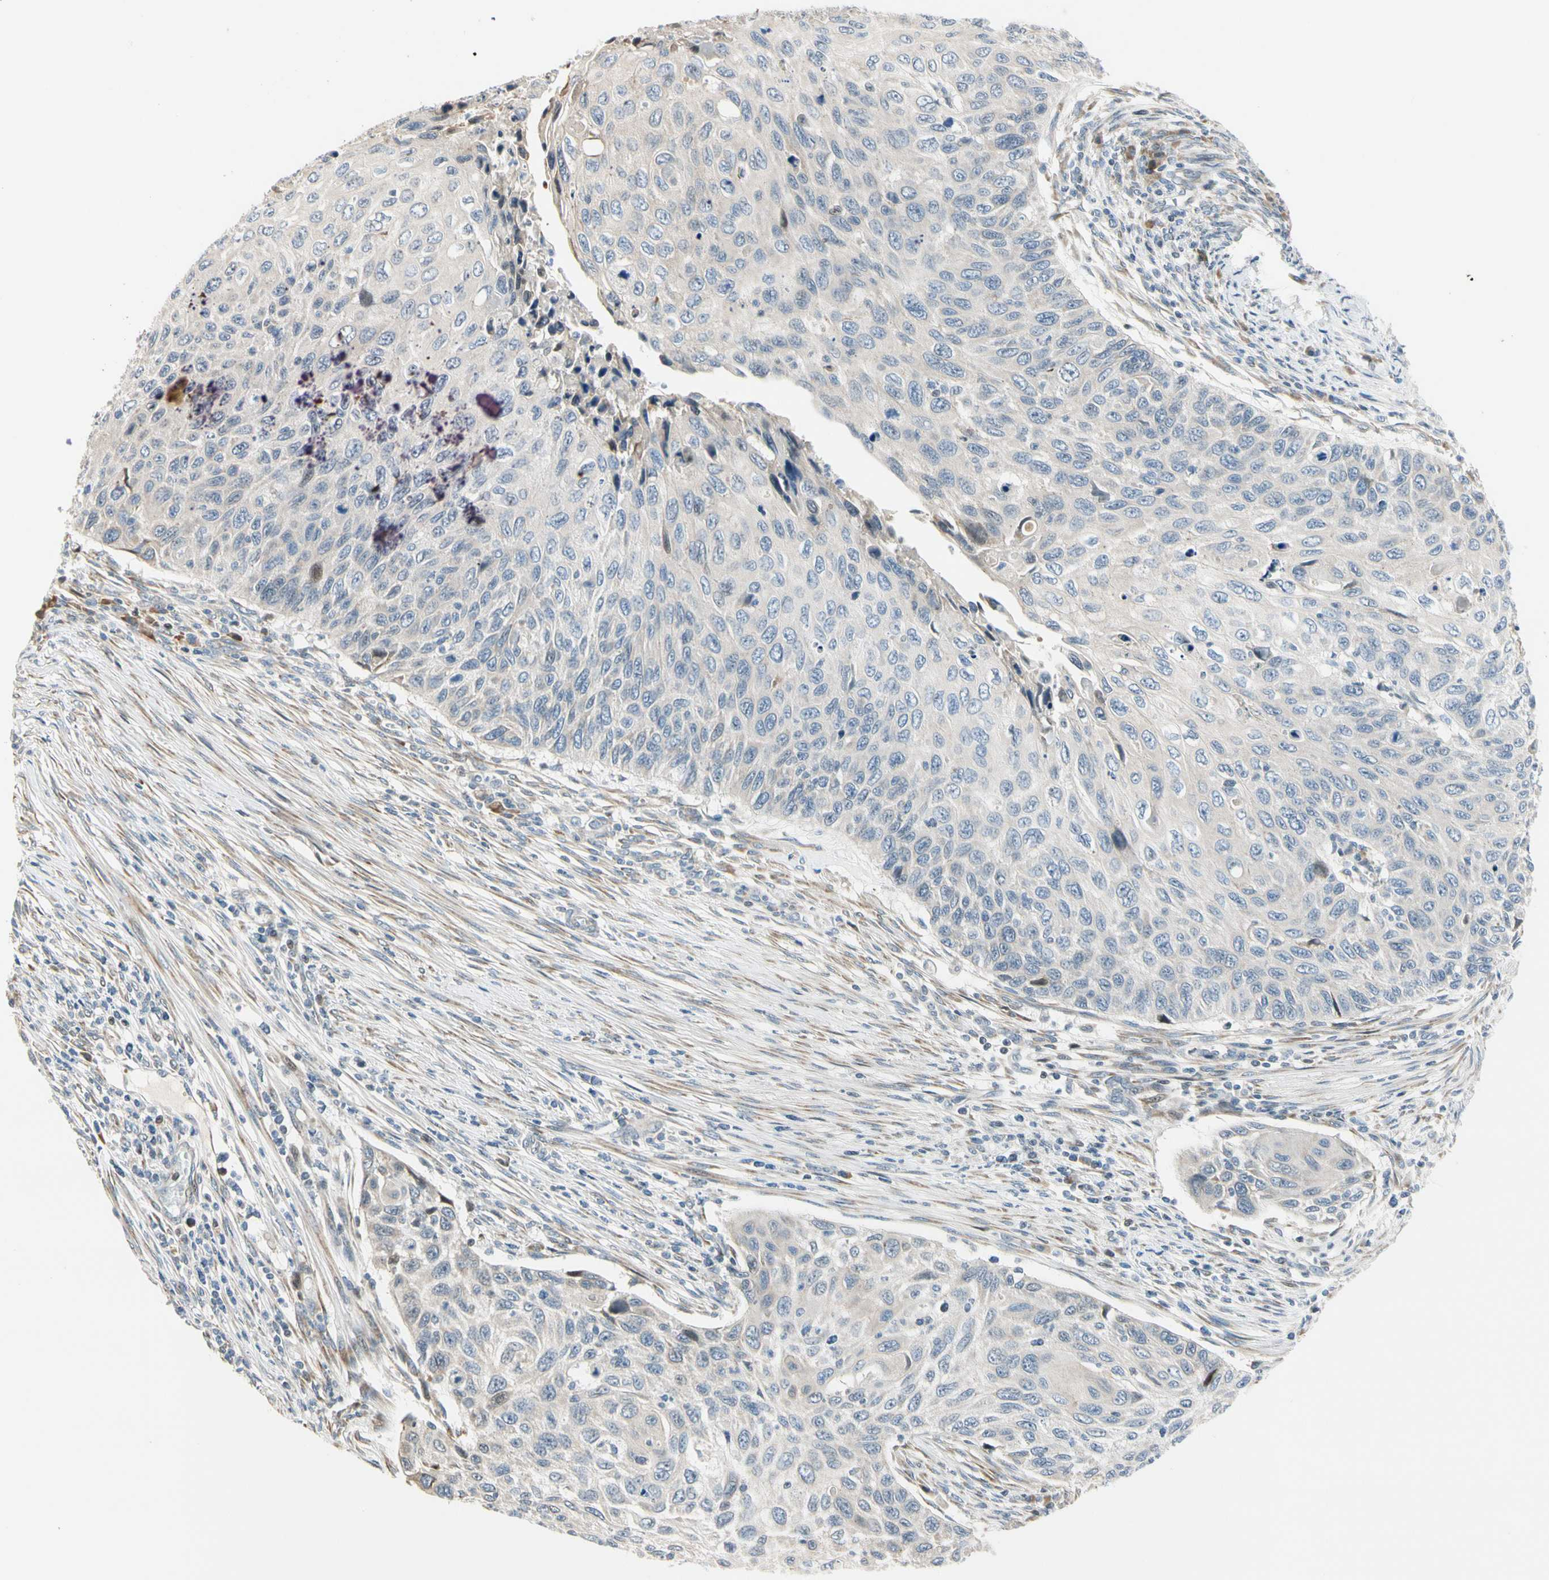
{"staining": {"intensity": "negative", "quantity": "none", "location": "none"}, "tissue": "cervical cancer", "cell_type": "Tumor cells", "image_type": "cancer", "snomed": [{"axis": "morphology", "description": "Squamous cell carcinoma, NOS"}, {"axis": "topography", "description": "Cervix"}], "caption": "Protein analysis of cervical squamous cell carcinoma reveals no significant expression in tumor cells. Brightfield microscopy of IHC stained with DAB (brown) and hematoxylin (blue), captured at high magnification.", "gene": "NPDC1", "patient": {"sex": "female", "age": 70}}